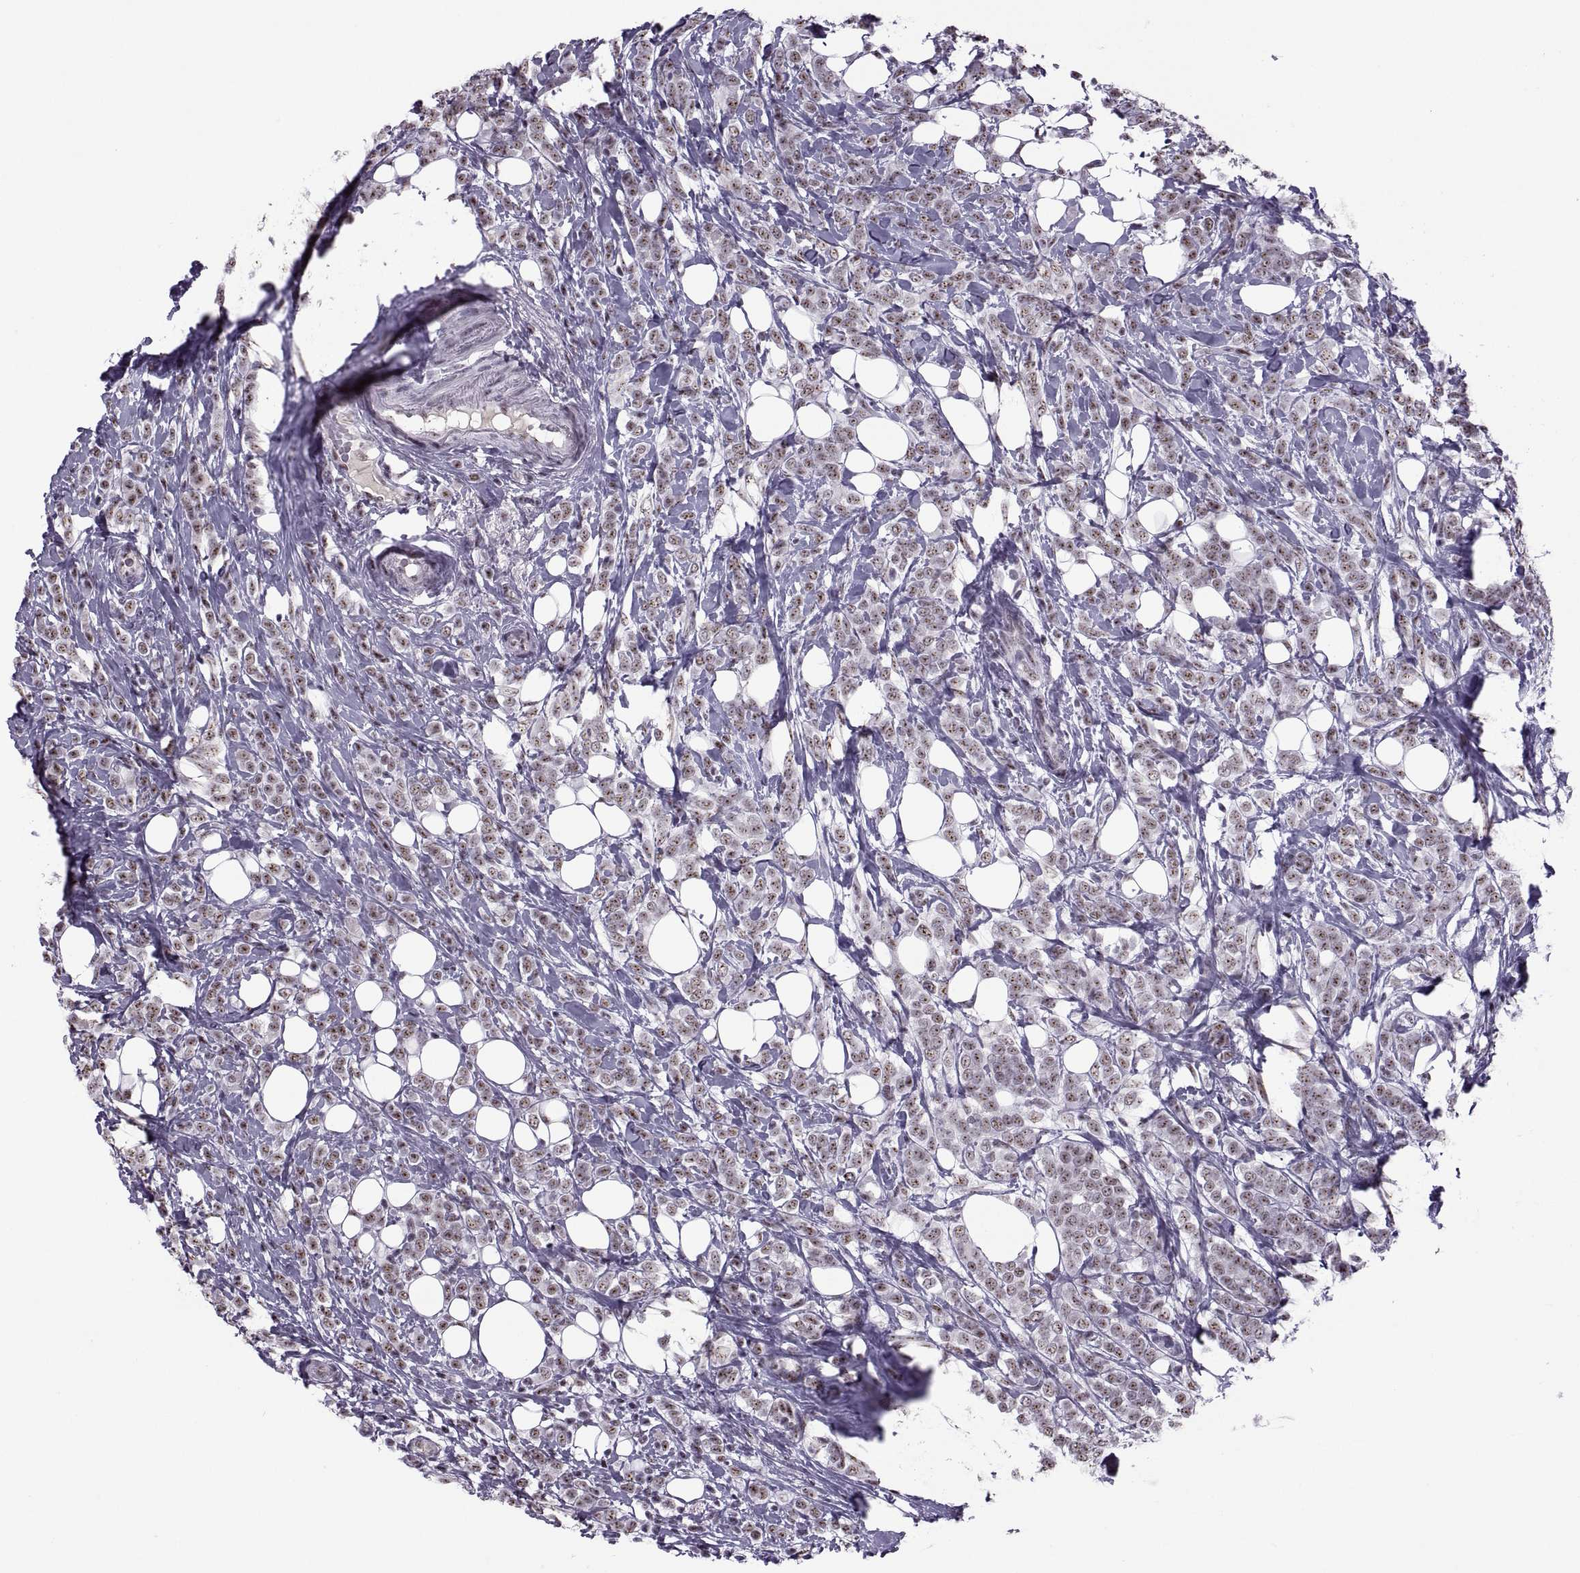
{"staining": {"intensity": "weak", "quantity": ">75%", "location": "nuclear"}, "tissue": "breast cancer", "cell_type": "Tumor cells", "image_type": "cancer", "snomed": [{"axis": "morphology", "description": "Lobular carcinoma"}, {"axis": "topography", "description": "Breast"}], "caption": "Immunohistochemical staining of breast cancer demonstrates weak nuclear protein staining in approximately >75% of tumor cells. The staining is performed using DAB (3,3'-diaminobenzidine) brown chromogen to label protein expression. The nuclei are counter-stained blue using hematoxylin.", "gene": "MAGEA4", "patient": {"sex": "female", "age": 49}}